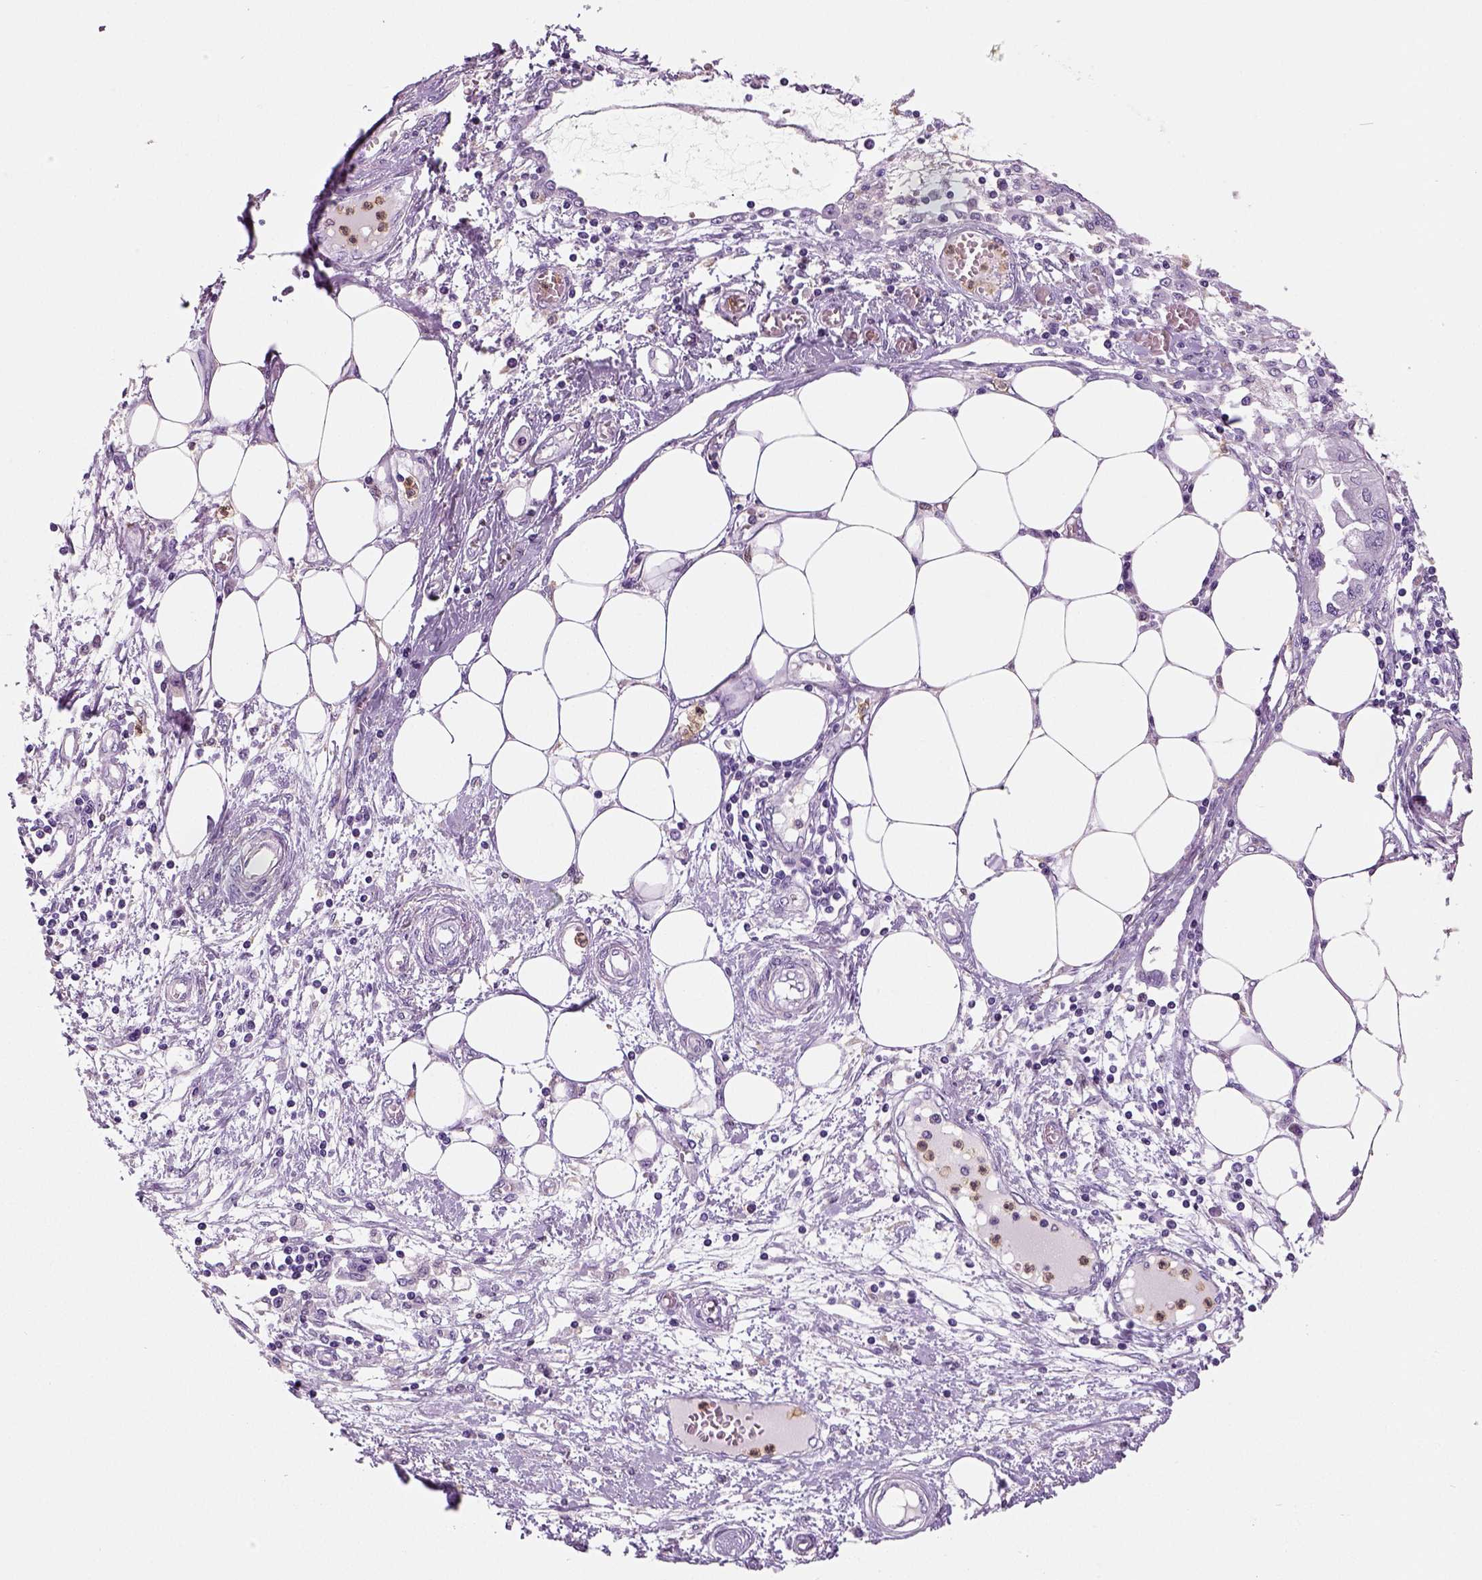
{"staining": {"intensity": "negative", "quantity": "none", "location": "none"}, "tissue": "endometrial cancer", "cell_type": "Tumor cells", "image_type": "cancer", "snomed": [{"axis": "morphology", "description": "Adenocarcinoma, NOS"}, {"axis": "morphology", "description": "Adenocarcinoma, metastatic, NOS"}, {"axis": "topography", "description": "Adipose tissue"}, {"axis": "topography", "description": "Endometrium"}], "caption": "Tumor cells show no significant protein positivity in endometrial adenocarcinoma.", "gene": "NECAB2", "patient": {"sex": "female", "age": 67}}